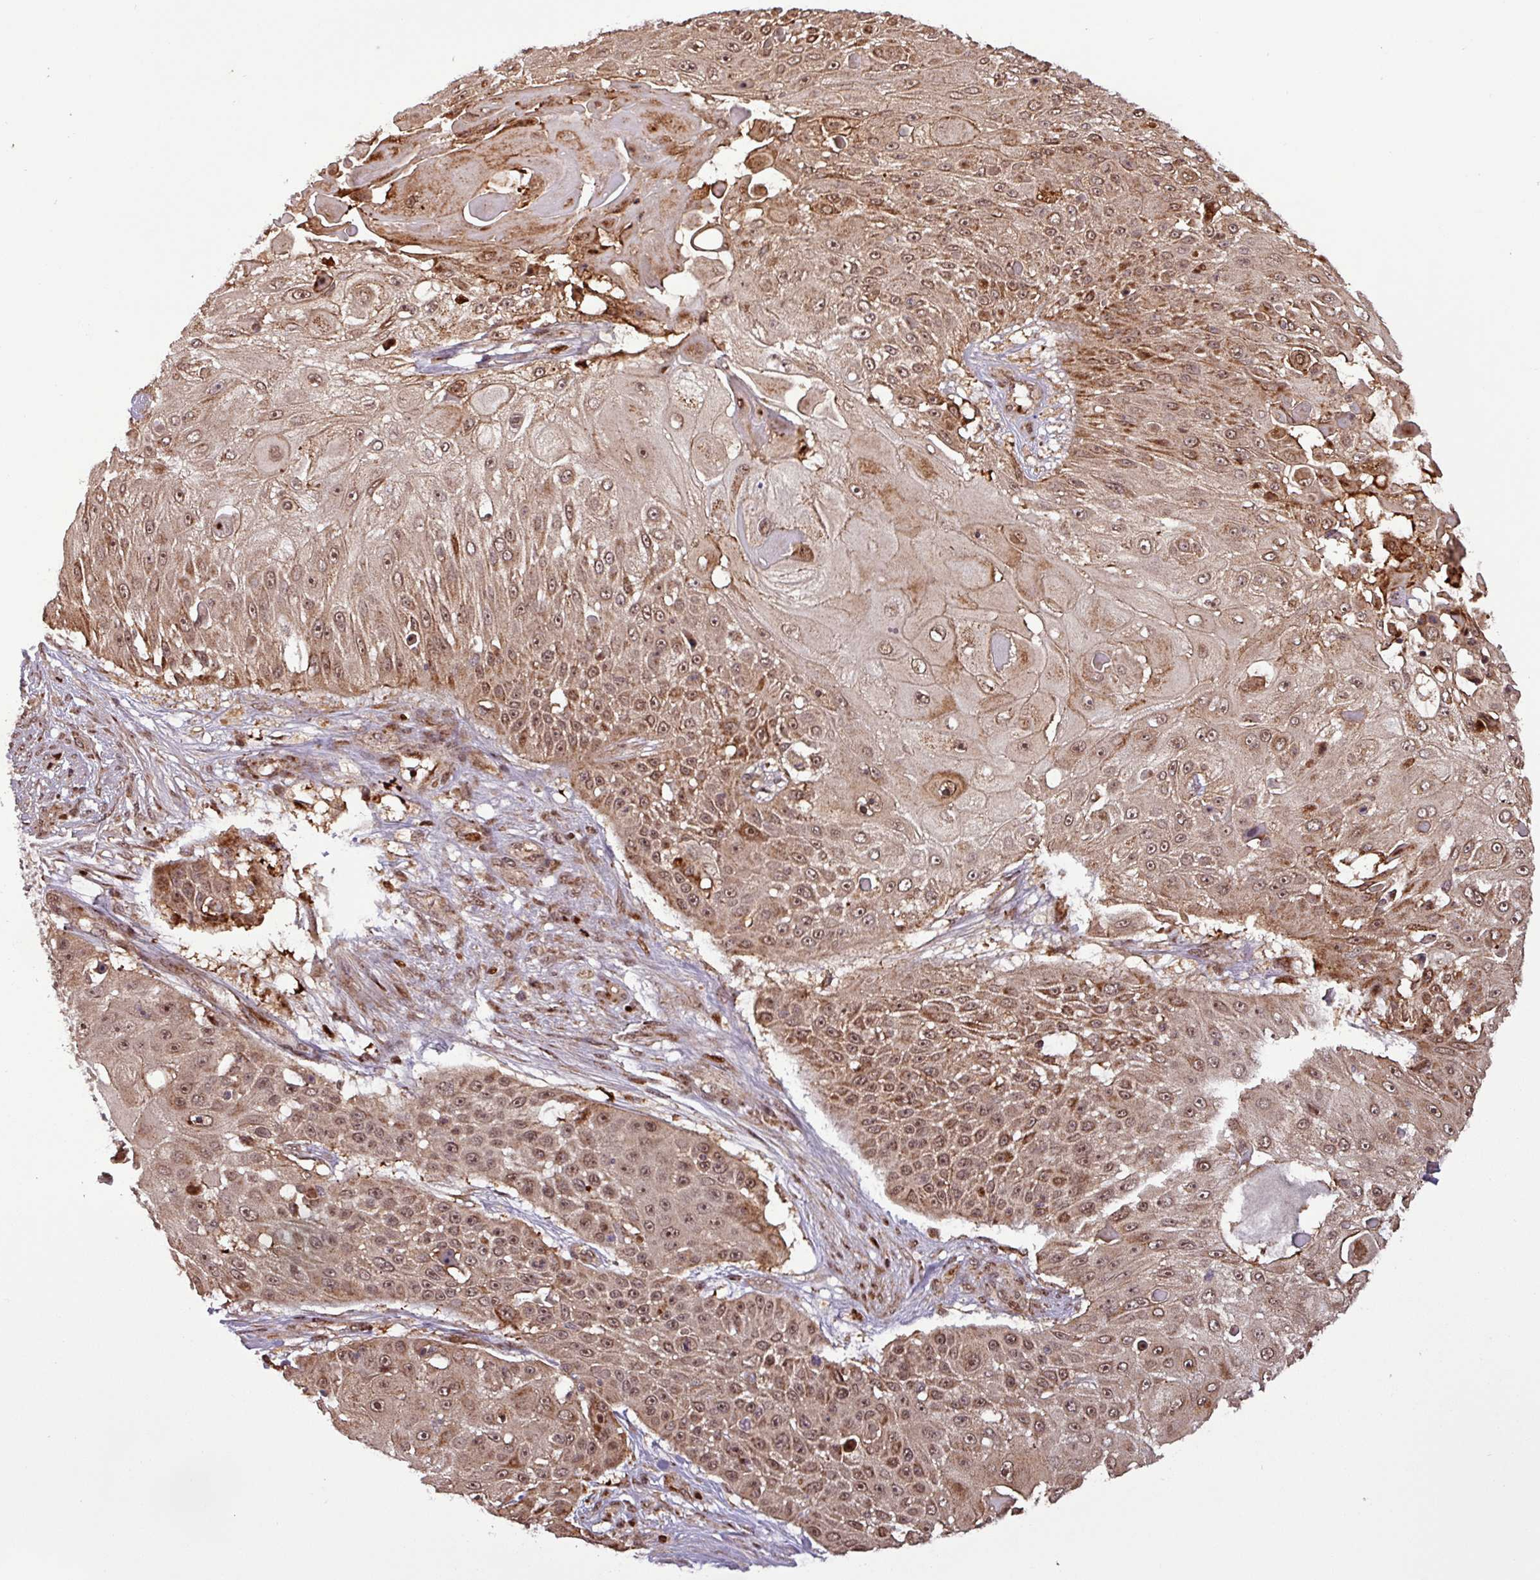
{"staining": {"intensity": "moderate", "quantity": ">75%", "location": "nuclear"}, "tissue": "skin cancer", "cell_type": "Tumor cells", "image_type": "cancer", "snomed": [{"axis": "morphology", "description": "Squamous cell carcinoma, NOS"}, {"axis": "topography", "description": "Skin"}], "caption": "Human skin squamous cell carcinoma stained with a protein marker demonstrates moderate staining in tumor cells.", "gene": "SLC22A24", "patient": {"sex": "female", "age": 86}}